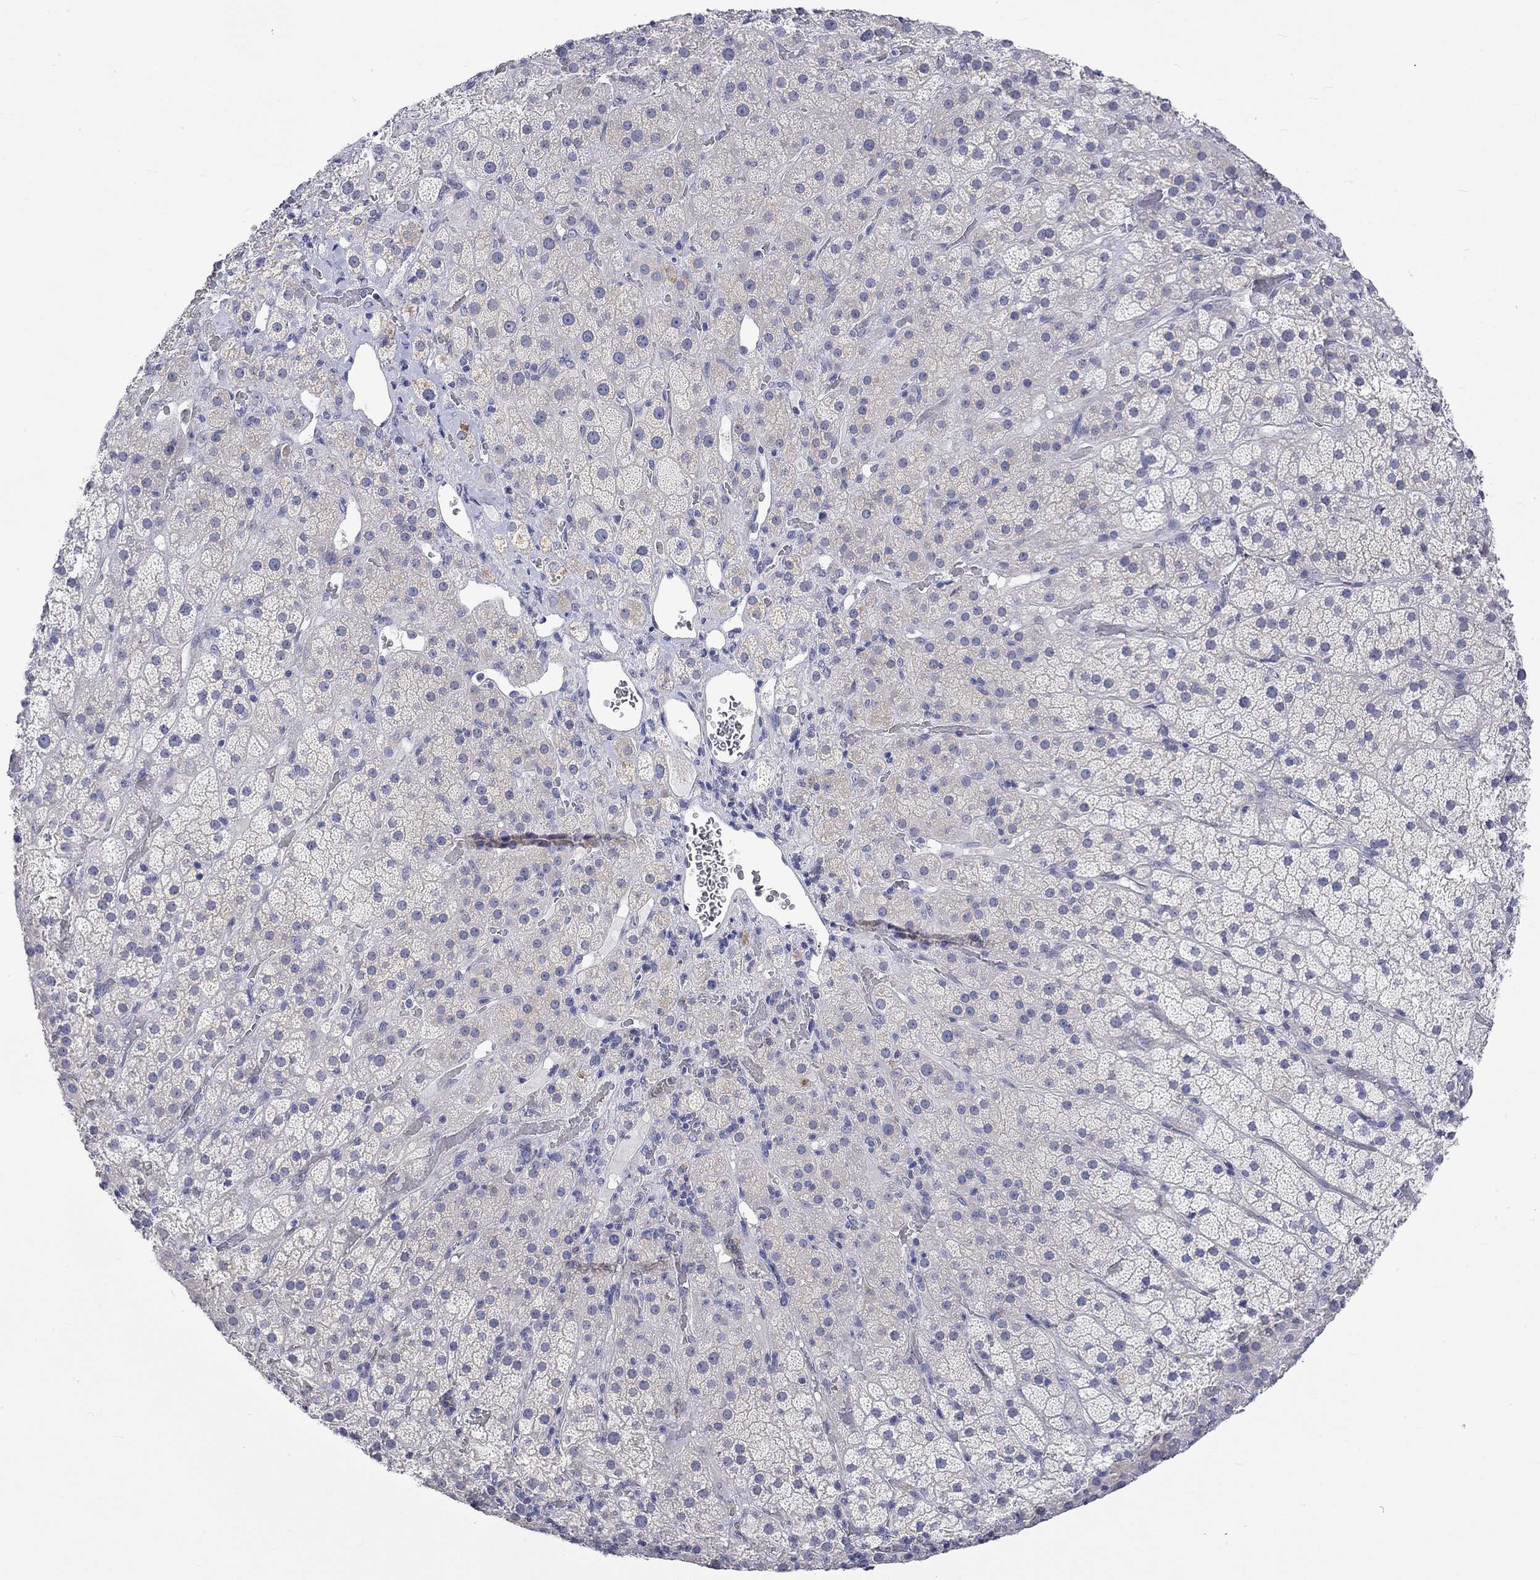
{"staining": {"intensity": "negative", "quantity": "none", "location": "none"}, "tissue": "adrenal gland", "cell_type": "Glandular cells", "image_type": "normal", "snomed": [{"axis": "morphology", "description": "Normal tissue, NOS"}, {"axis": "topography", "description": "Adrenal gland"}], "caption": "High power microscopy micrograph of an immunohistochemistry (IHC) photomicrograph of benign adrenal gland, revealing no significant positivity in glandular cells. The staining was performed using DAB to visualize the protein expression in brown, while the nuclei were stained in blue with hematoxylin (Magnification: 20x).", "gene": "CERS1", "patient": {"sex": "male", "age": 57}}